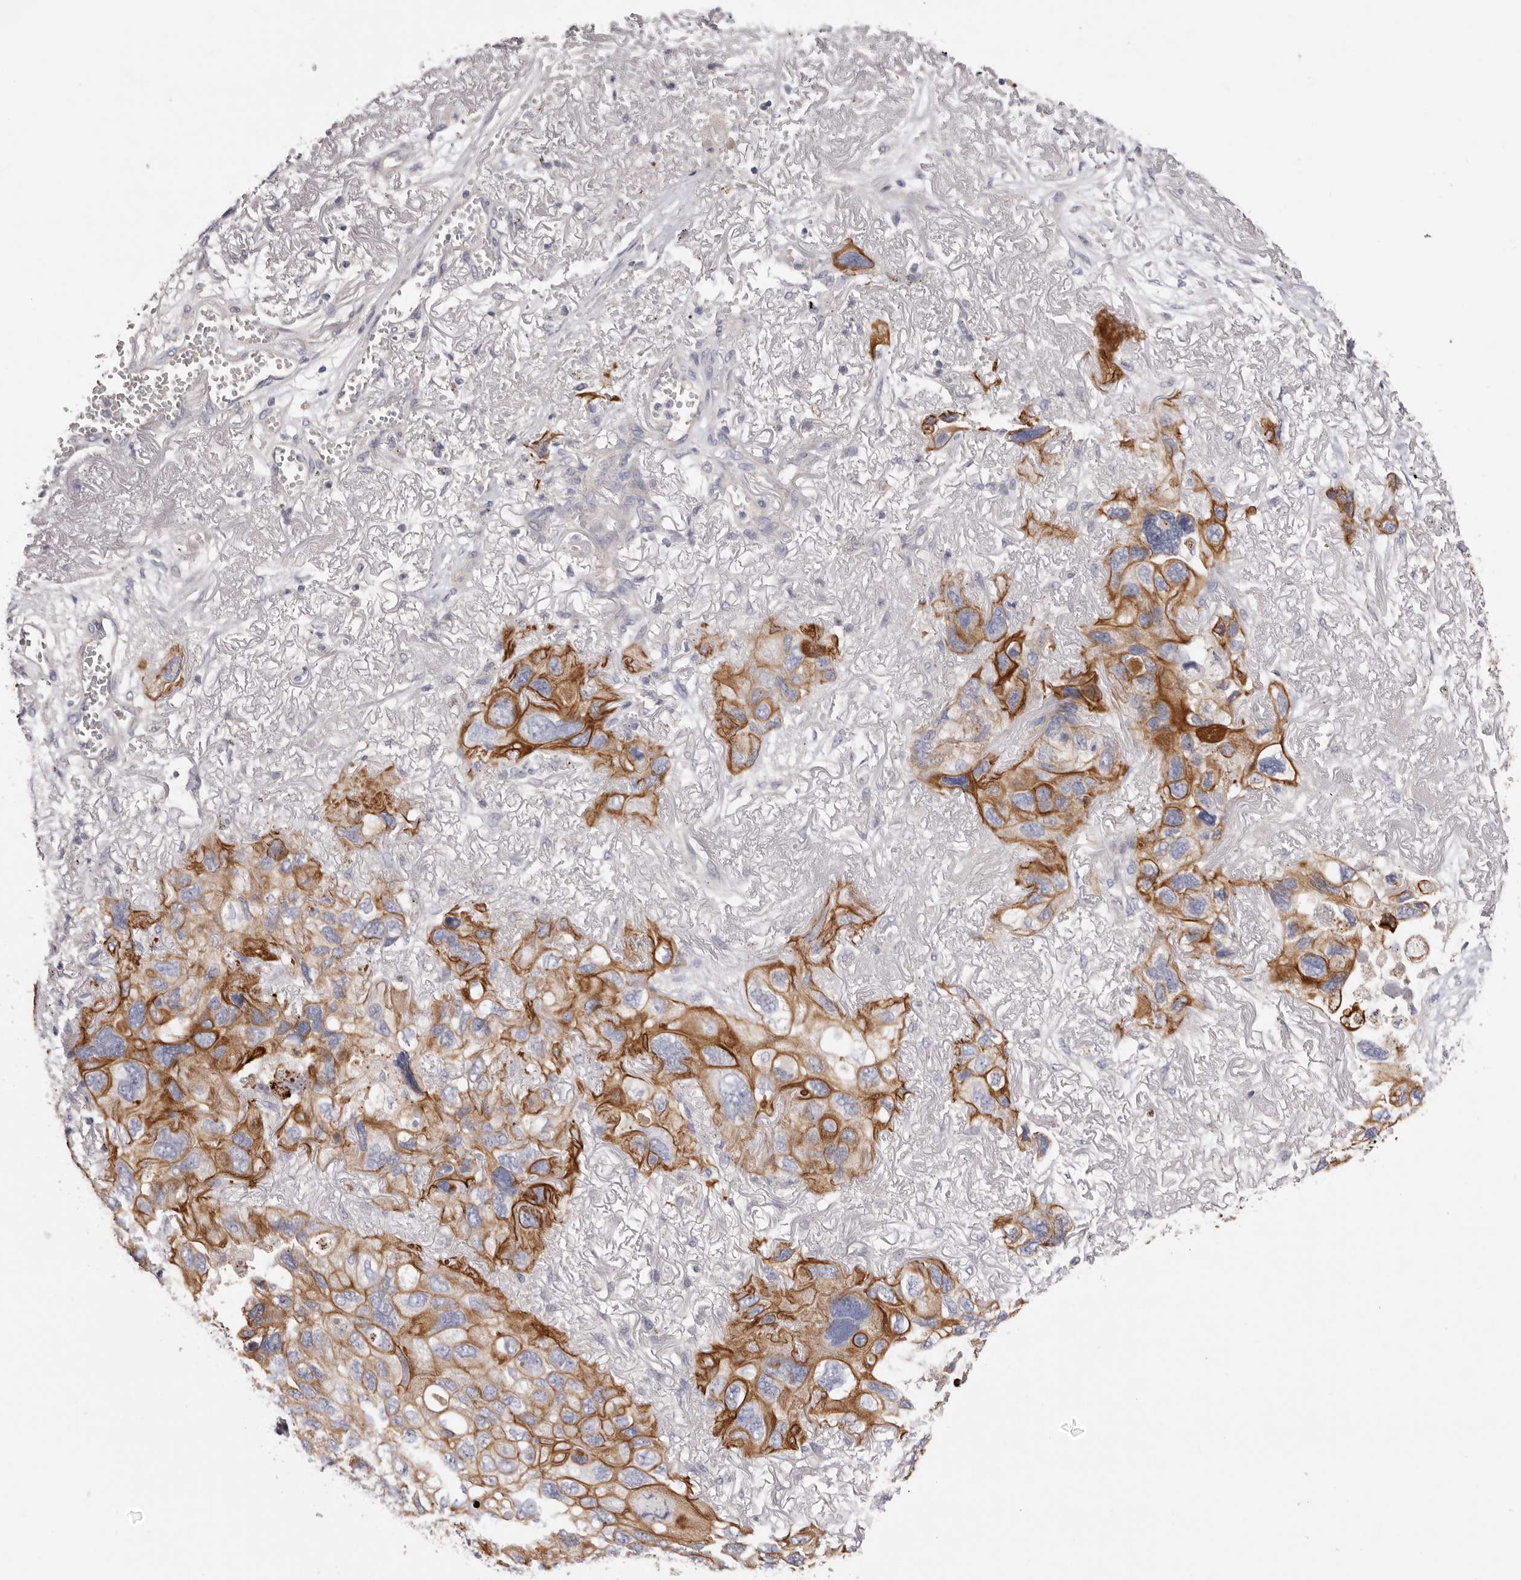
{"staining": {"intensity": "moderate", "quantity": ">75%", "location": "cytoplasmic/membranous"}, "tissue": "lung cancer", "cell_type": "Tumor cells", "image_type": "cancer", "snomed": [{"axis": "morphology", "description": "Squamous cell carcinoma, NOS"}, {"axis": "topography", "description": "Lung"}], "caption": "This image demonstrates IHC staining of human squamous cell carcinoma (lung), with medium moderate cytoplasmic/membranous expression in about >75% of tumor cells.", "gene": "STK16", "patient": {"sex": "female", "age": 73}}